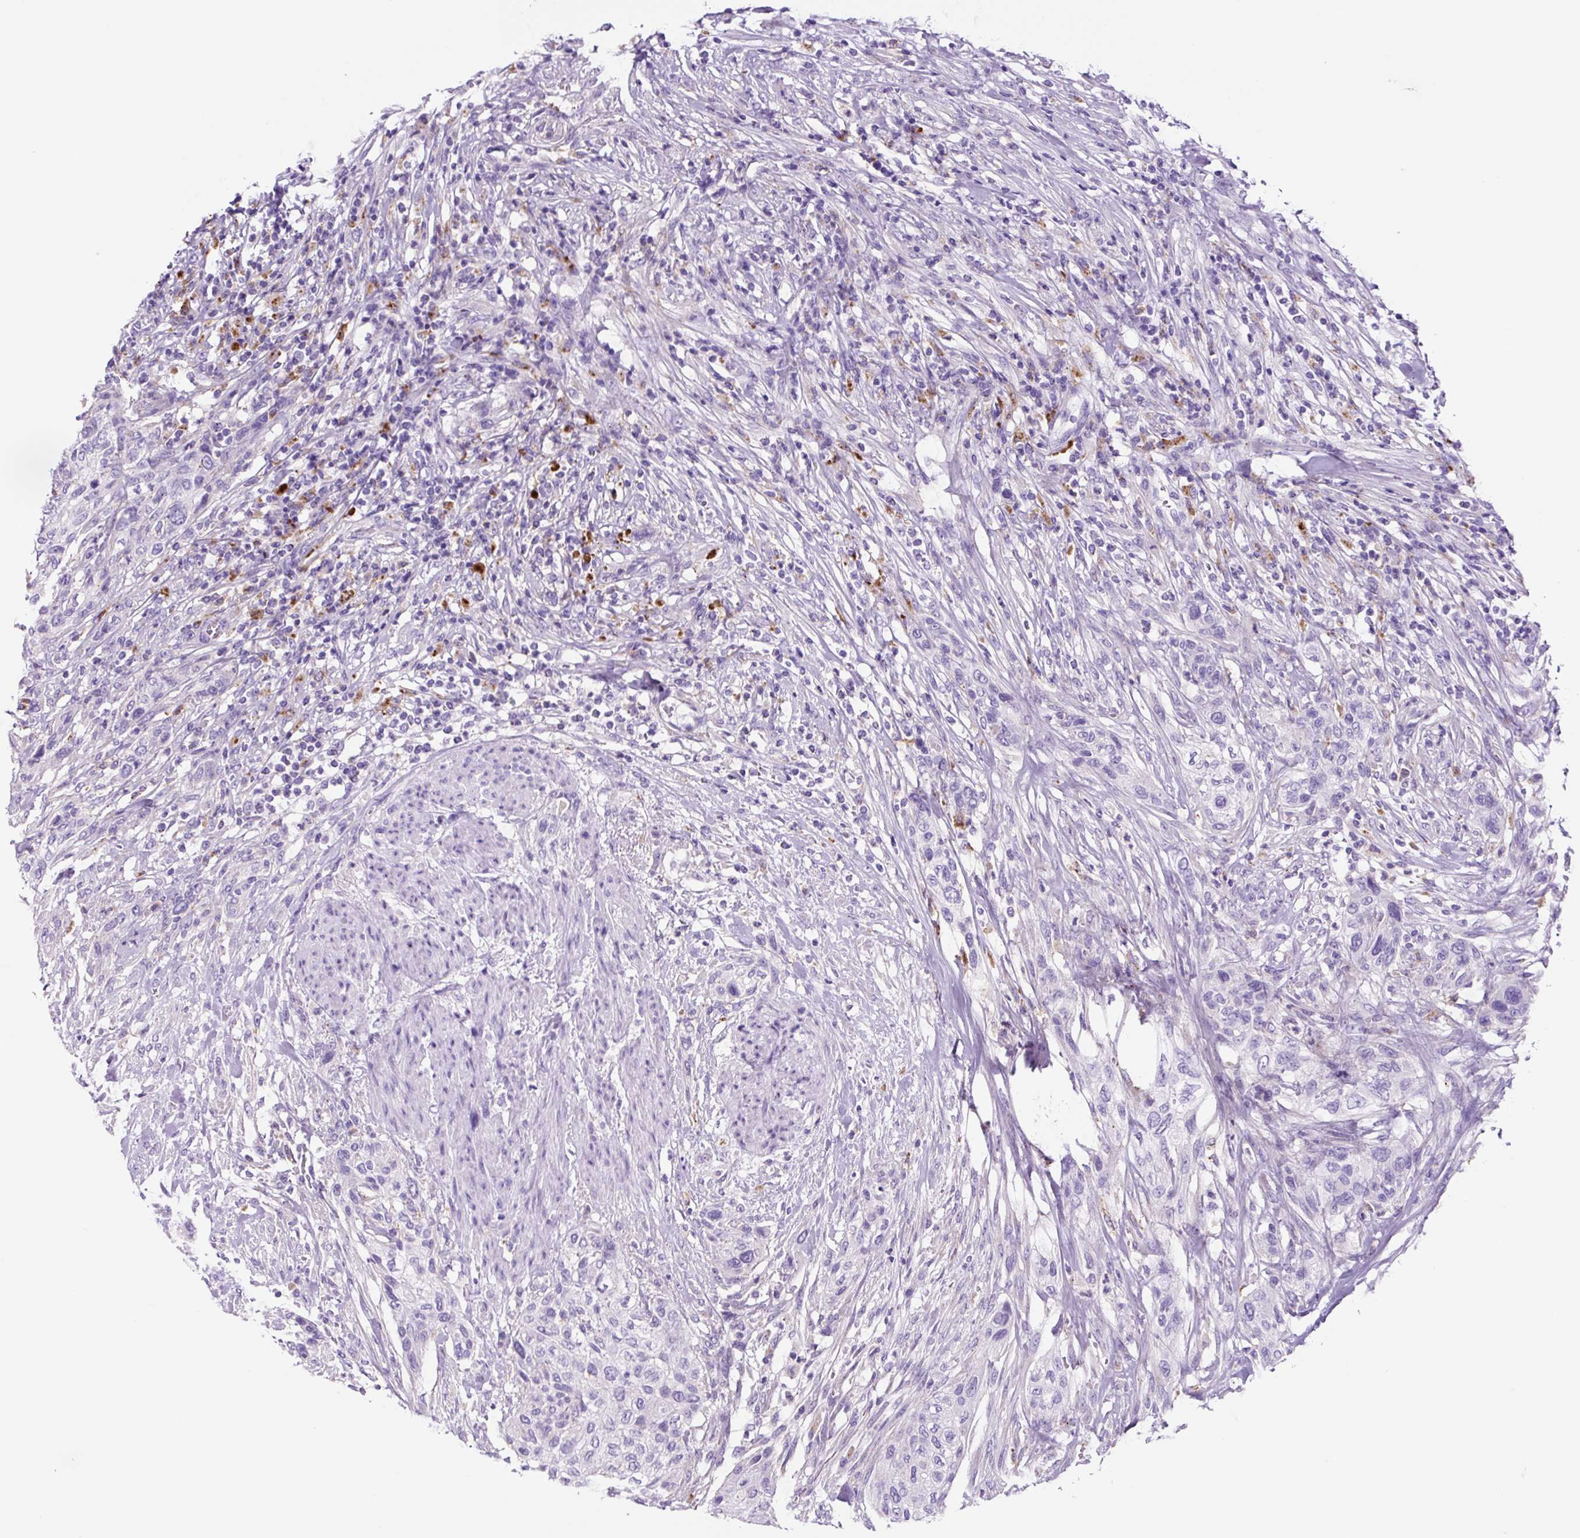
{"staining": {"intensity": "negative", "quantity": "none", "location": "none"}, "tissue": "urothelial cancer", "cell_type": "Tumor cells", "image_type": "cancer", "snomed": [{"axis": "morphology", "description": "Urothelial carcinoma, High grade"}, {"axis": "topography", "description": "Urinary bladder"}], "caption": "Urothelial carcinoma (high-grade) stained for a protein using immunohistochemistry exhibits no staining tumor cells.", "gene": "LCN10", "patient": {"sex": "male", "age": 35}}